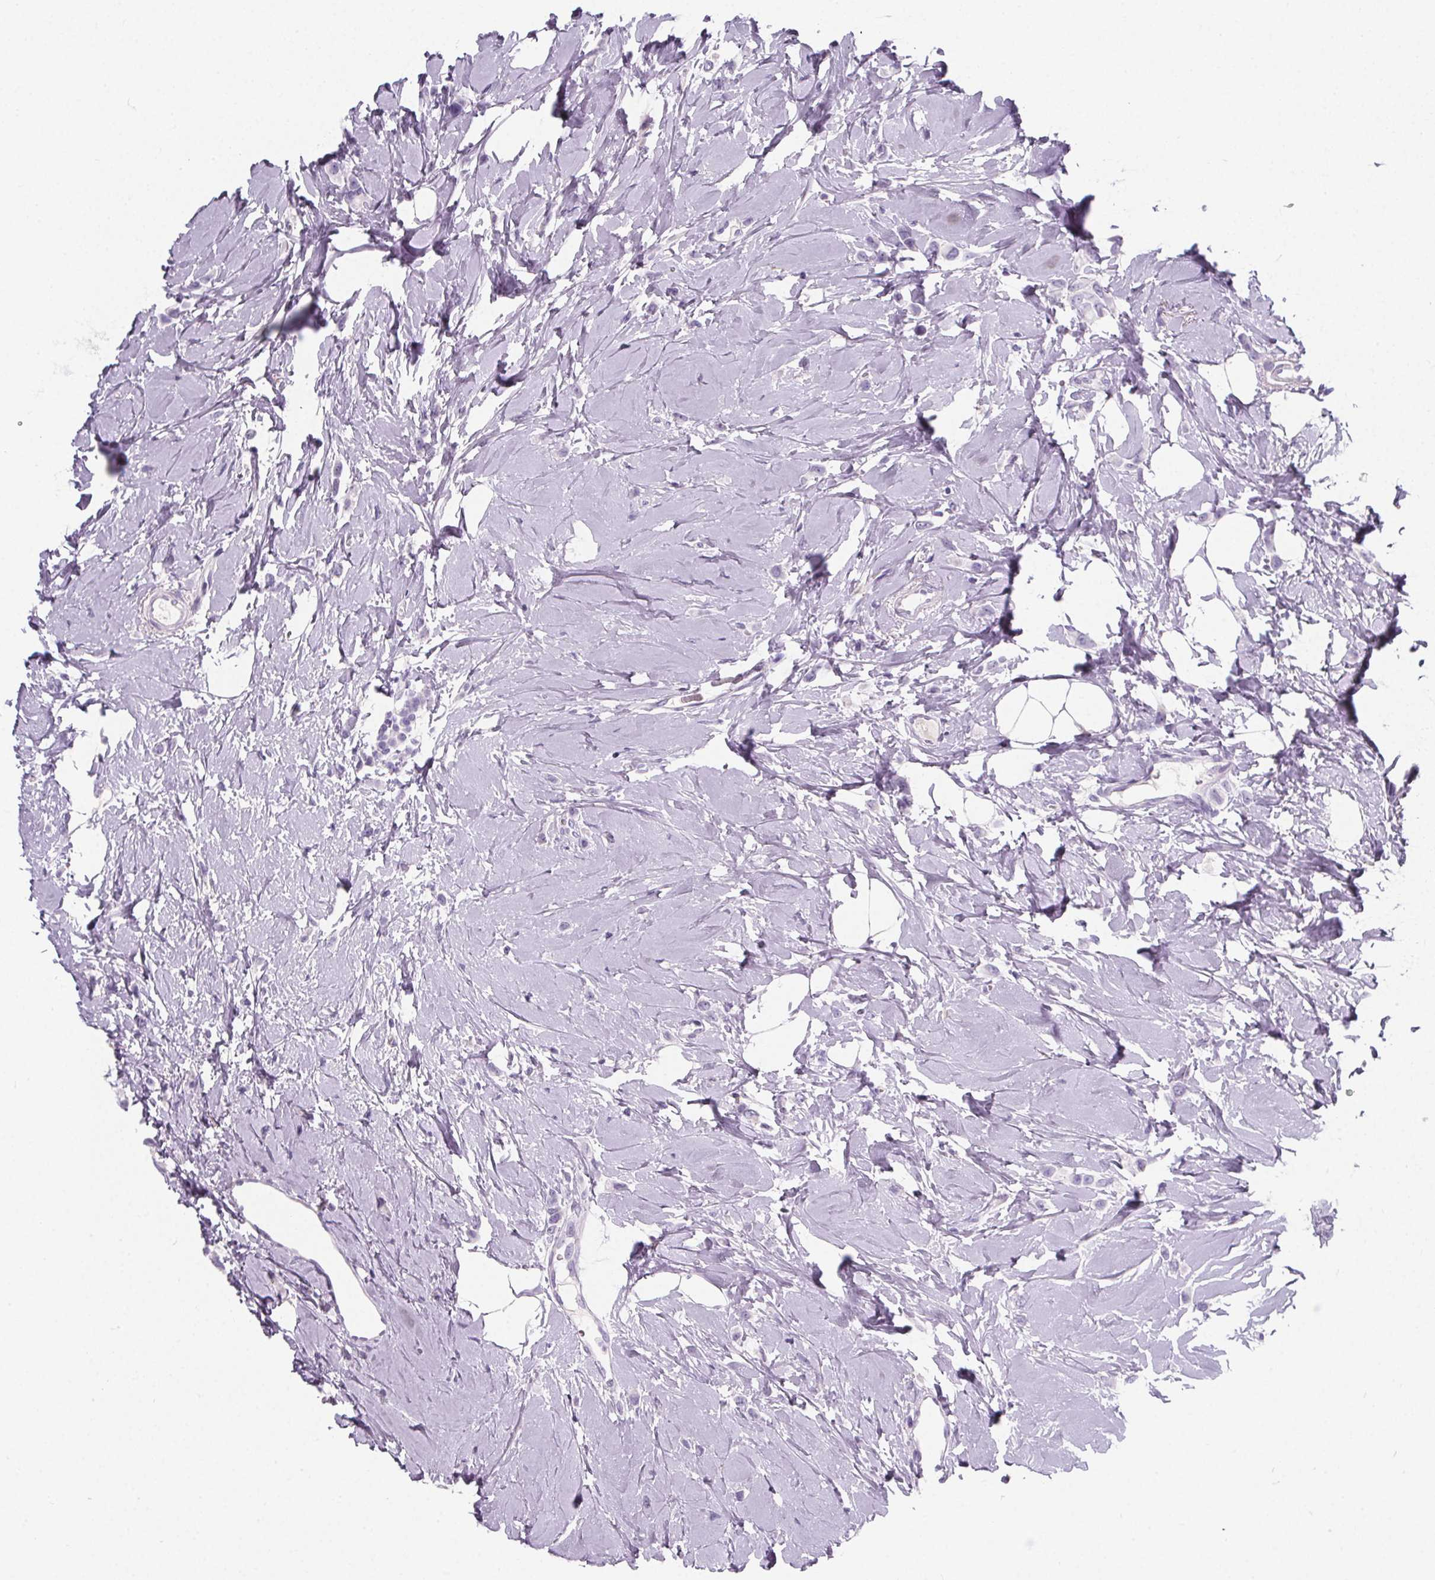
{"staining": {"intensity": "negative", "quantity": "none", "location": "none"}, "tissue": "breast cancer", "cell_type": "Tumor cells", "image_type": "cancer", "snomed": [{"axis": "morphology", "description": "Lobular carcinoma"}, {"axis": "topography", "description": "Breast"}], "caption": "Breast cancer (lobular carcinoma) stained for a protein using immunohistochemistry (IHC) displays no staining tumor cells.", "gene": "ADRB1", "patient": {"sex": "female", "age": 66}}